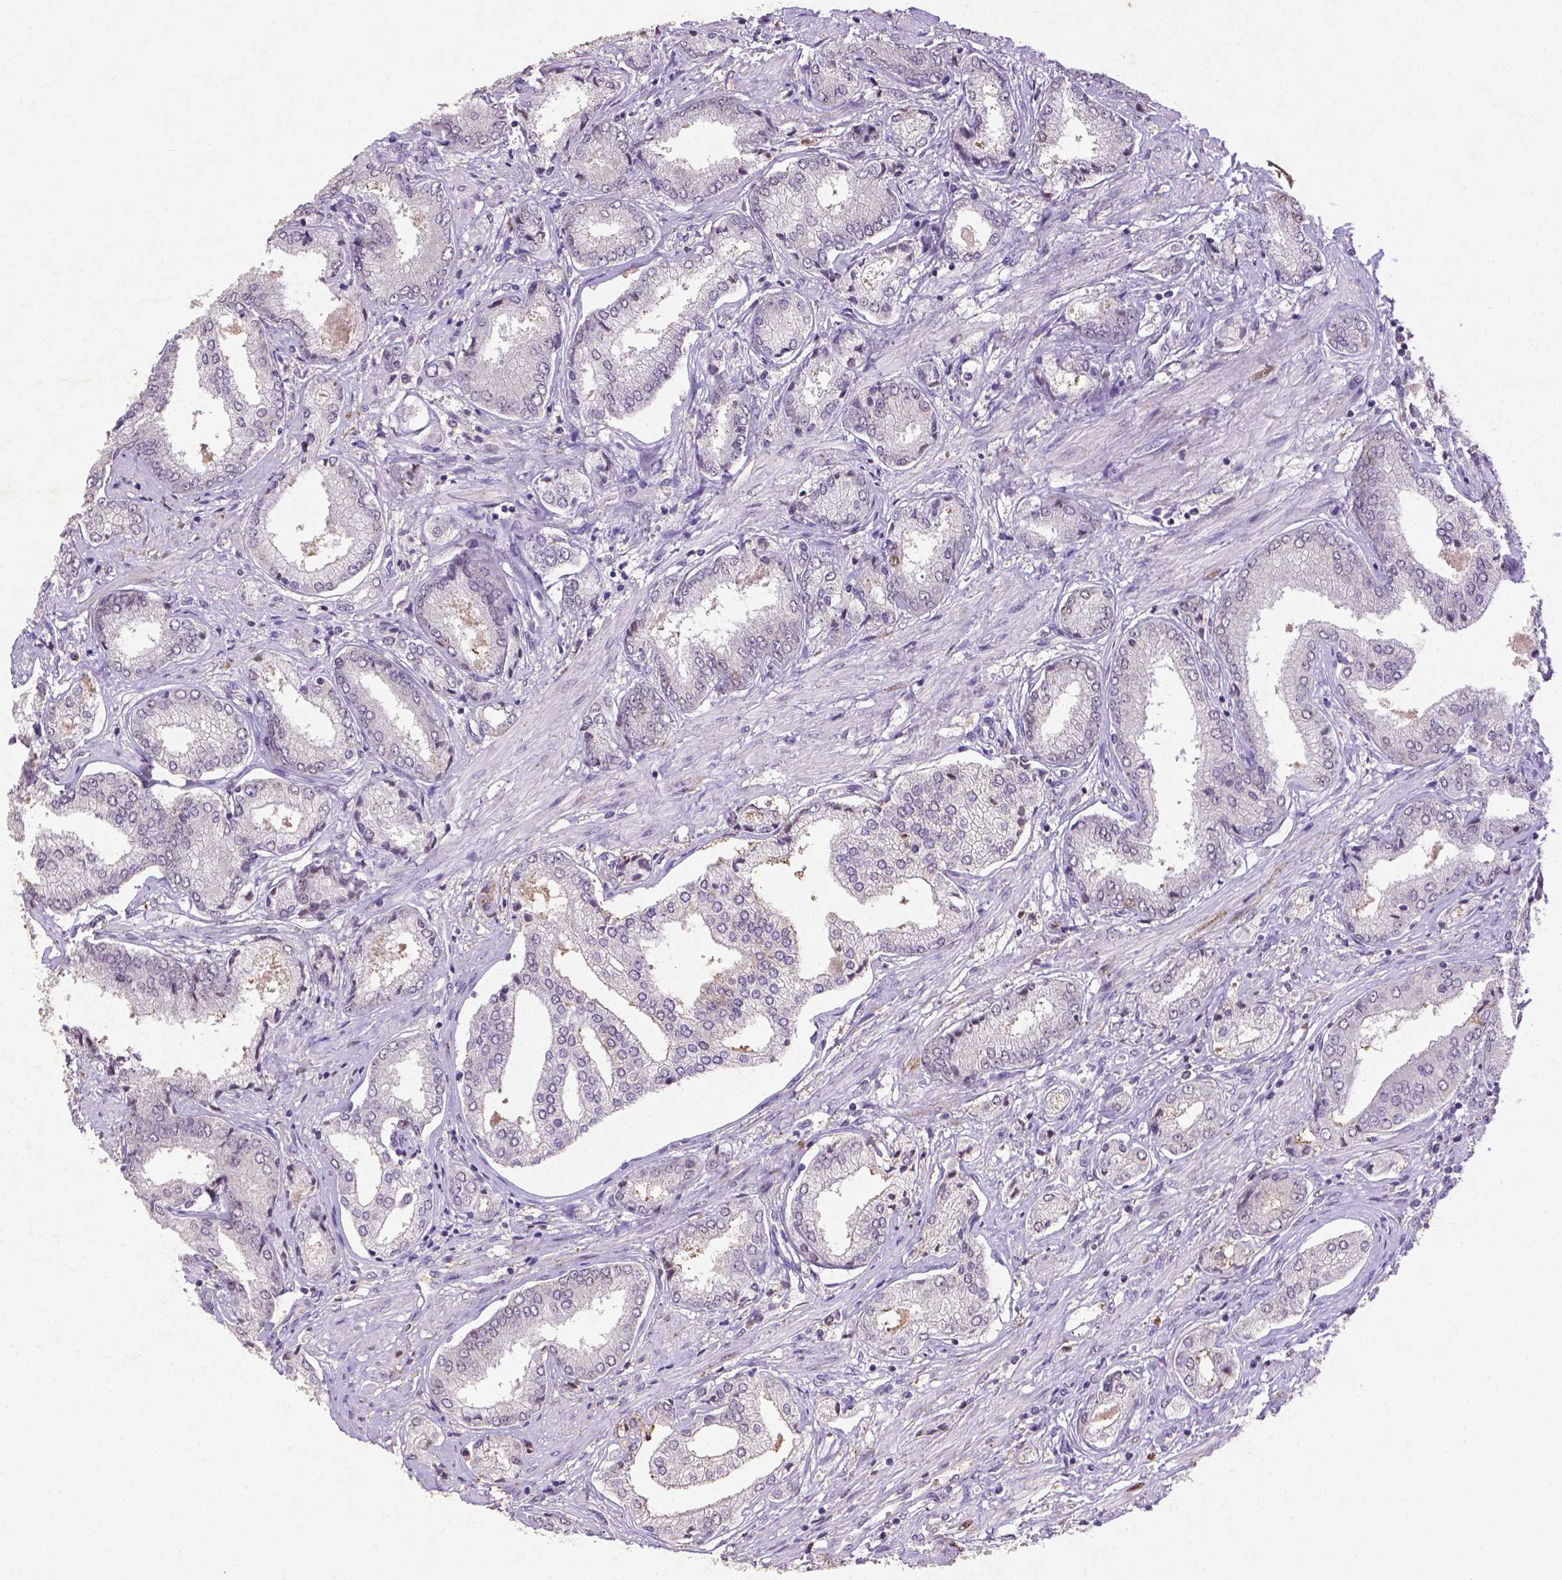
{"staining": {"intensity": "negative", "quantity": "none", "location": "none"}, "tissue": "prostate cancer", "cell_type": "Tumor cells", "image_type": "cancer", "snomed": [{"axis": "morphology", "description": "Adenocarcinoma, NOS"}, {"axis": "topography", "description": "Prostate"}], "caption": "A micrograph of prostate cancer stained for a protein shows no brown staining in tumor cells.", "gene": "CDKN1A", "patient": {"sex": "male", "age": 63}}